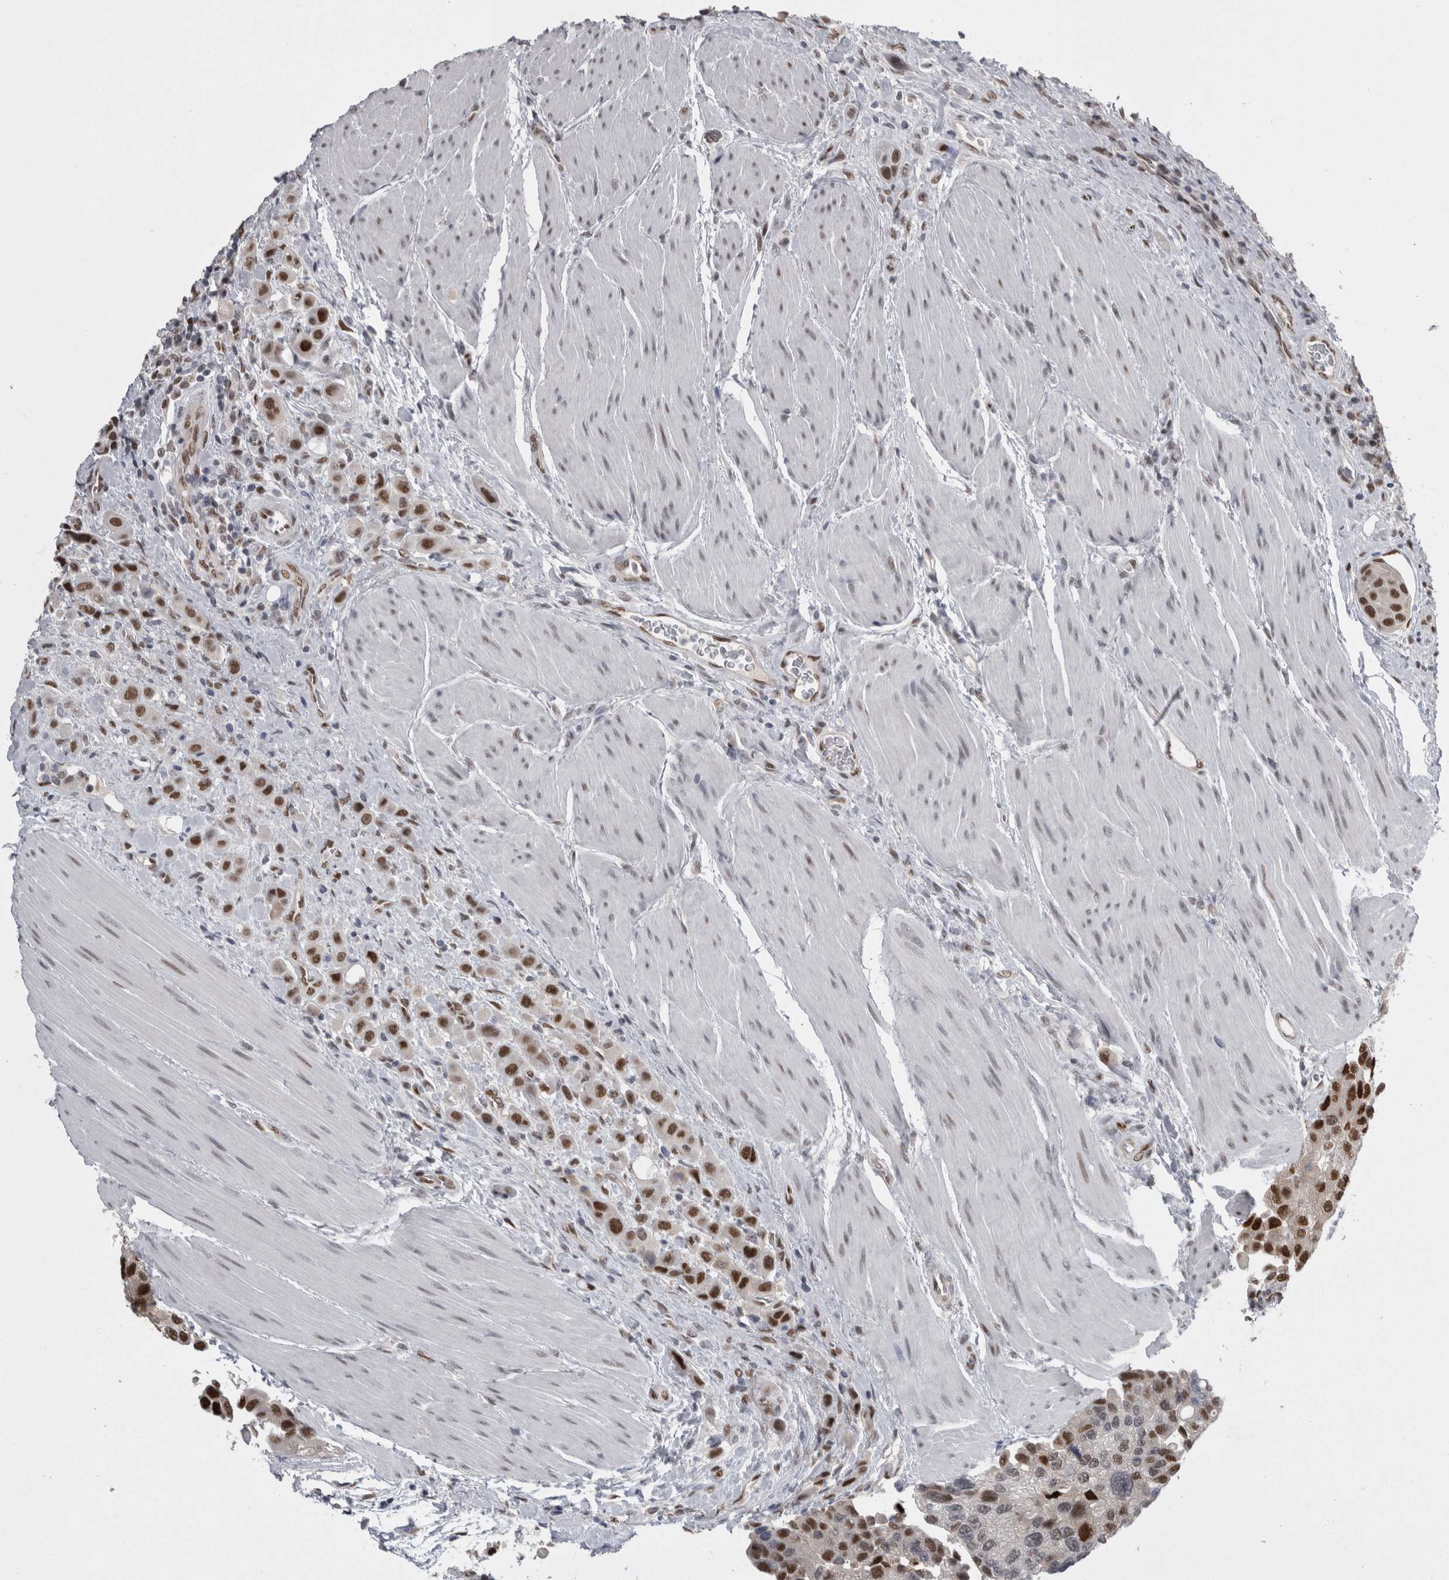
{"staining": {"intensity": "strong", "quantity": ">75%", "location": "nuclear"}, "tissue": "urothelial cancer", "cell_type": "Tumor cells", "image_type": "cancer", "snomed": [{"axis": "morphology", "description": "Urothelial carcinoma, High grade"}, {"axis": "topography", "description": "Urinary bladder"}], "caption": "Immunohistochemistry (IHC) of human urothelial cancer reveals high levels of strong nuclear expression in about >75% of tumor cells.", "gene": "C1orf54", "patient": {"sex": "male", "age": 50}}